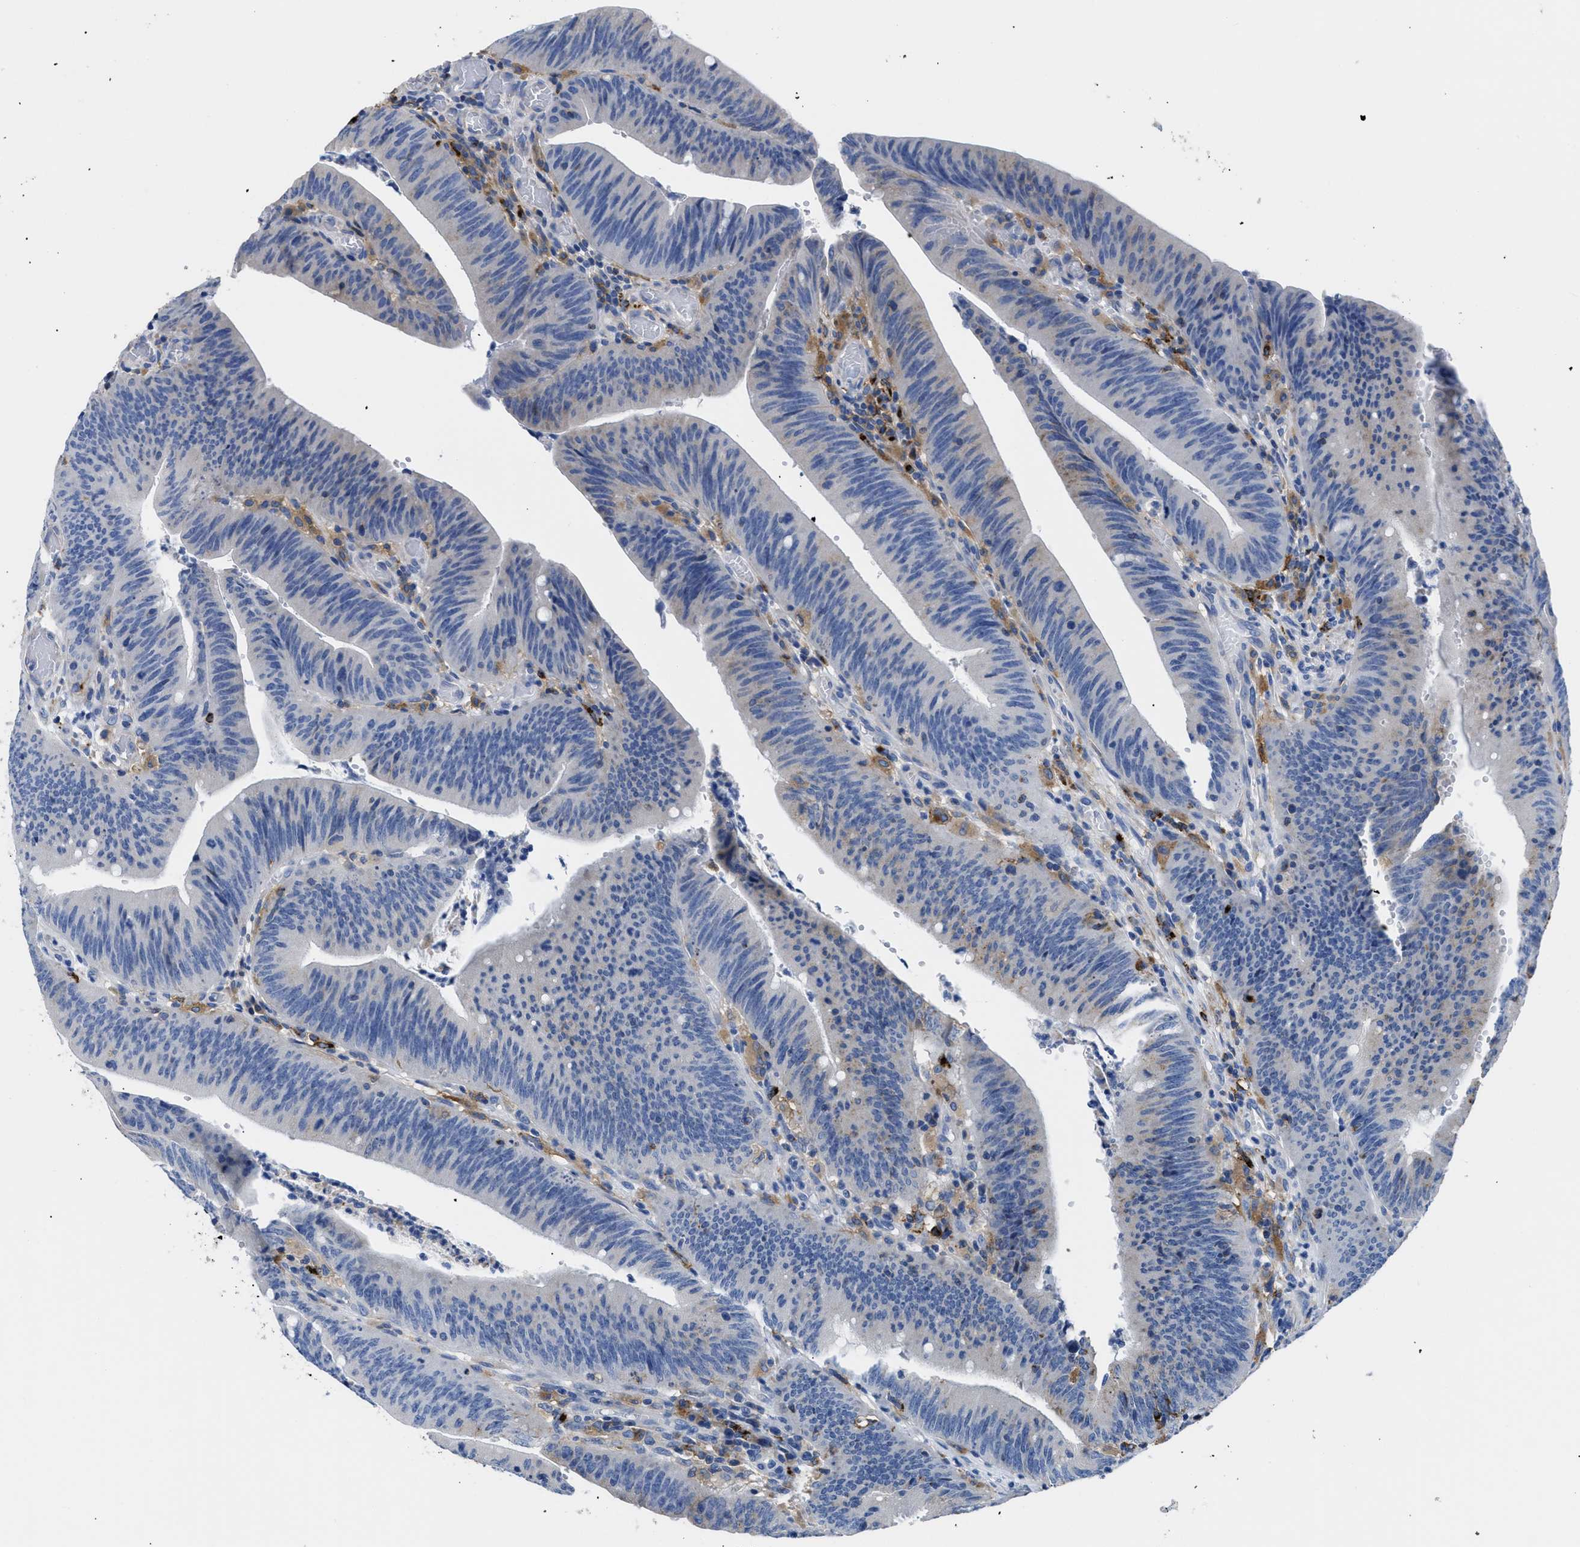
{"staining": {"intensity": "negative", "quantity": "none", "location": "none"}, "tissue": "colorectal cancer", "cell_type": "Tumor cells", "image_type": "cancer", "snomed": [{"axis": "morphology", "description": "Normal tissue, NOS"}, {"axis": "morphology", "description": "Adenocarcinoma, NOS"}, {"axis": "topography", "description": "Rectum"}], "caption": "Tumor cells are negative for brown protein staining in colorectal adenocarcinoma. (IHC, brightfield microscopy, high magnification).", "gene": "HLA-DPA1", "patient": {"sex": "female", "age": 66}}